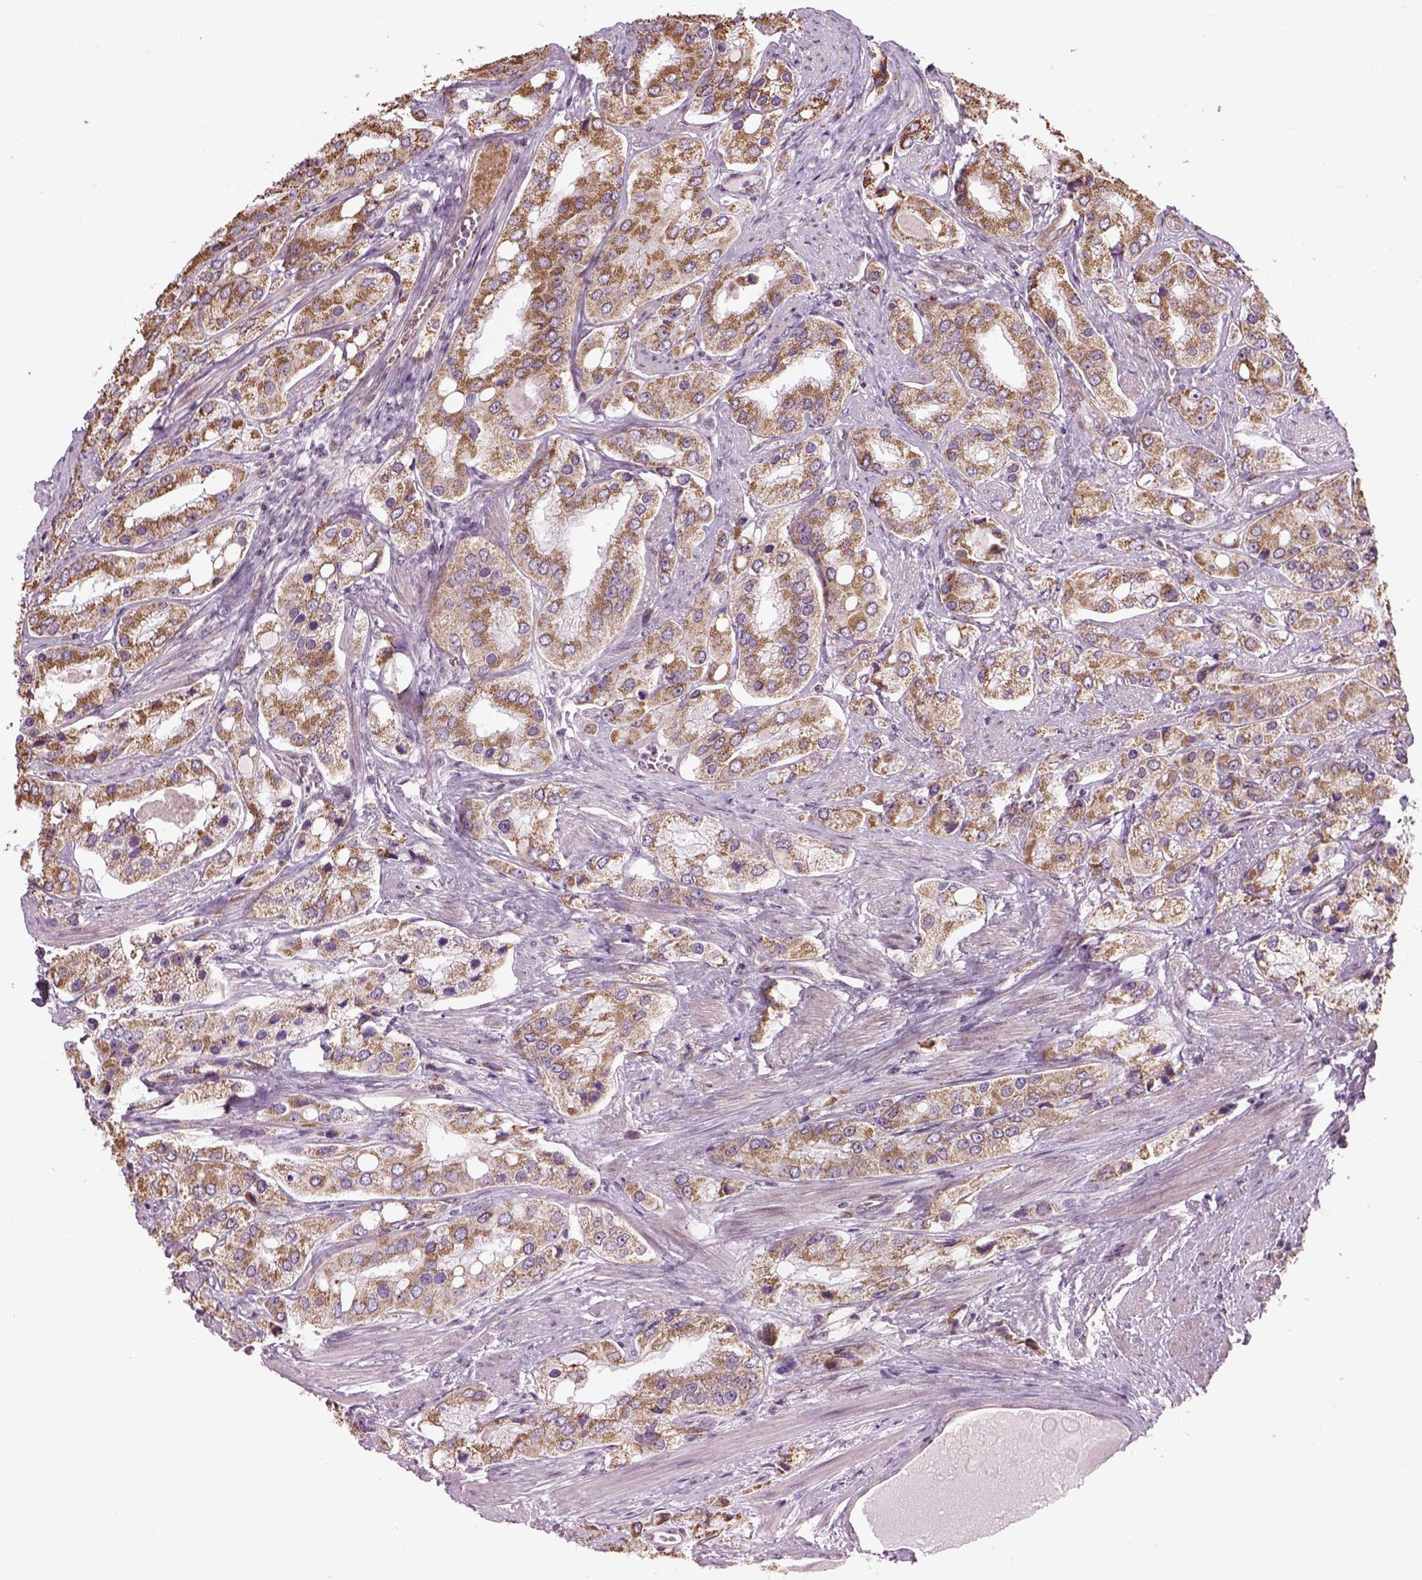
{"staining": {"intensity": "moderate", "quantity": ">75%", "location": "cytoplasmic/membranous"}, "tissue": "prostate cancer", "cell_type": "Tumor cells", "image_type": "cancer", "snomed": [{"axis": "morphology", "description": "Adenocarcinoma, Low grade"}, {"axis": "topography", "description": "Prostate"}], "caption": "Tumor cells reveal medium levels of moderate cytoplasmic/membranous staining in approximately >75% of cells in human prostate cancer.", "gene": "XK", "patient": {"sex": "male", "age": 69}}